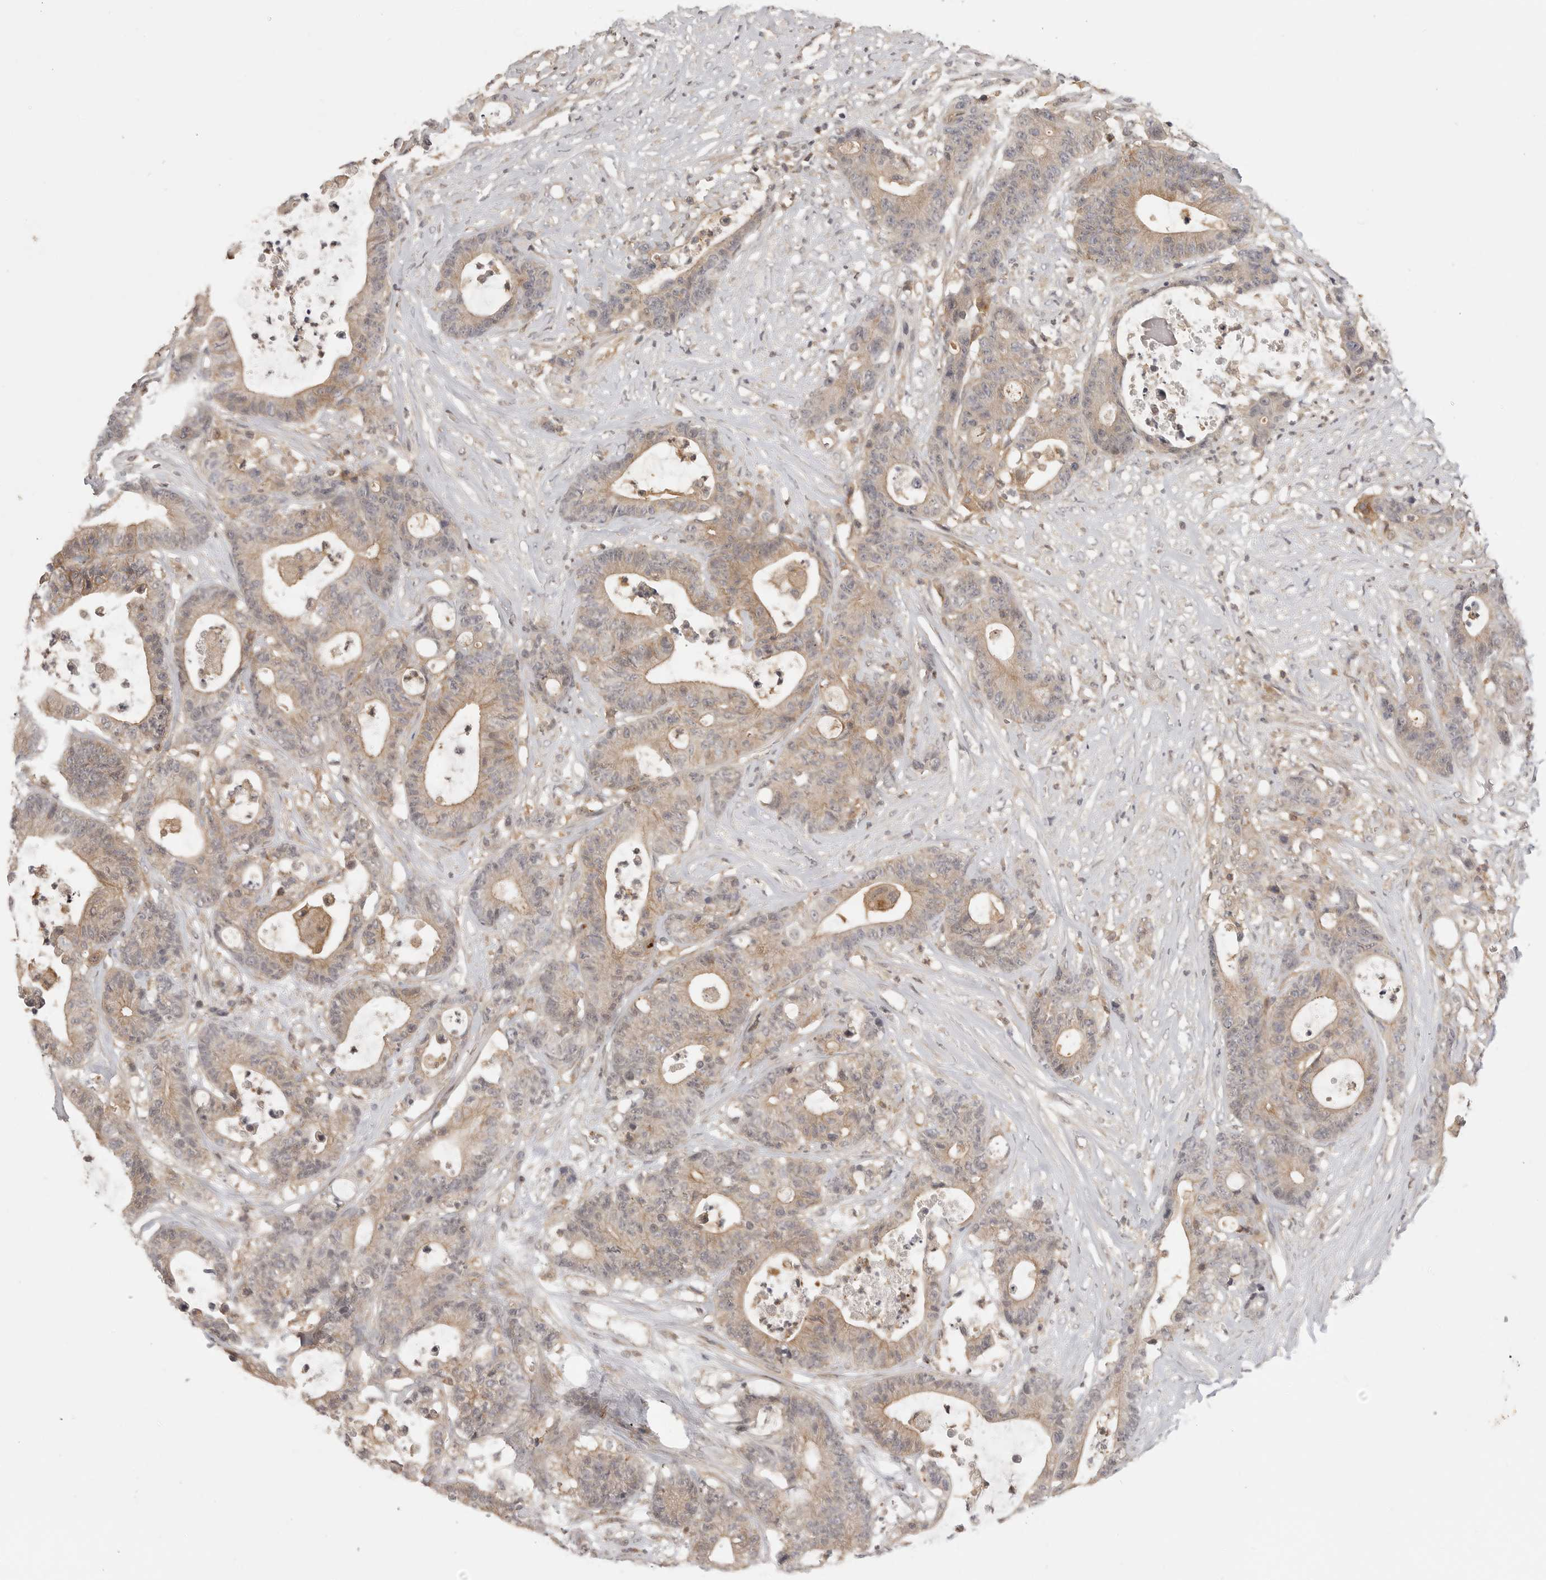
{"staining": {"intensity": "weak", "quantity": "25%-75%", "location": "cytoplasmic/membranous"}, "tissue": "colorectal cancer", "cell_type": "Tumor cells", "image_type": "cancer", "snomed": [{"axis": "morphology", "description": "Adenocarcinoma, NOS"}, {"axis": "topography", "description": "Colon"}], "caption": "Colorectal adenocarcinoma stained with immunohistochemistry (IHC) reveals weak cytoplasmic/membranous staining in about 25%-75% of tumor cells. The staining is performed using DAB (3,3'-diaminobenzidine) brown chromogen to label protein expression. The nuclei are counter-stained blue using hematoxylin.", "gene": "DBNL", "patient": {"sex": "female", "age": 84}}